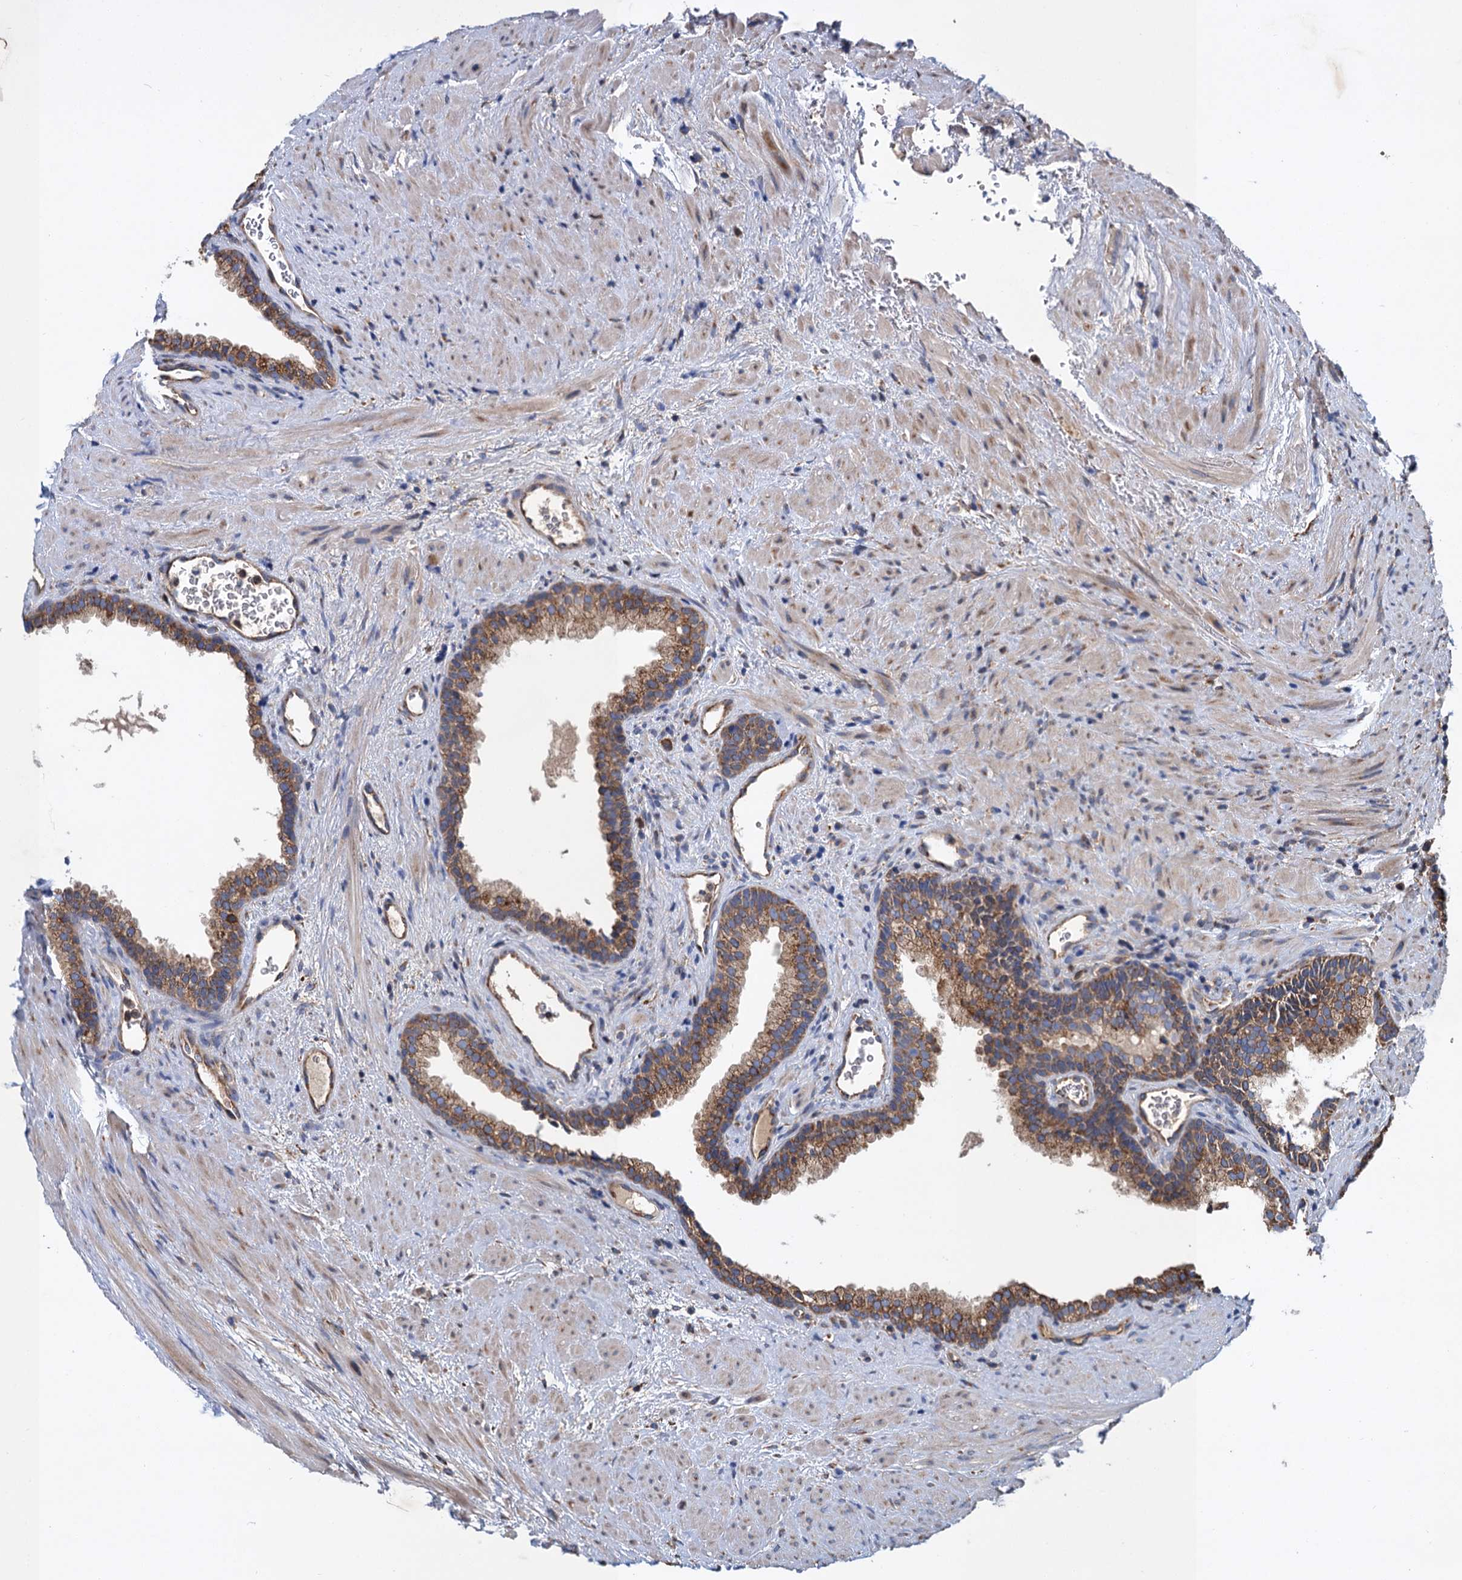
{"staining": {"intensity": "moderate", "quantity": ">75%", "location": "cytoplasmic/membranous"}, "tissue": "prostate", "cell_type": "Glandular cells", "image_type": "normal", "snomed": [{"axis": "morphology", "description": "Normal tissue, NOS"}, {"axis": "topography", "description": "Prostate"}], "caption": "Immunohistochemical staining of benign human prostate reveals moderate cytoplasmic/membranous protein positivity in approximately >75% of glandular cells. The protein is stained brown, and the nuclei are stained in blue (DAB (3,3'-diaminobenzidine) IHC with brightfield microscopy, high magnification).", "gene": "LINS1", "patient": {"sex": "male", "age": 76}}